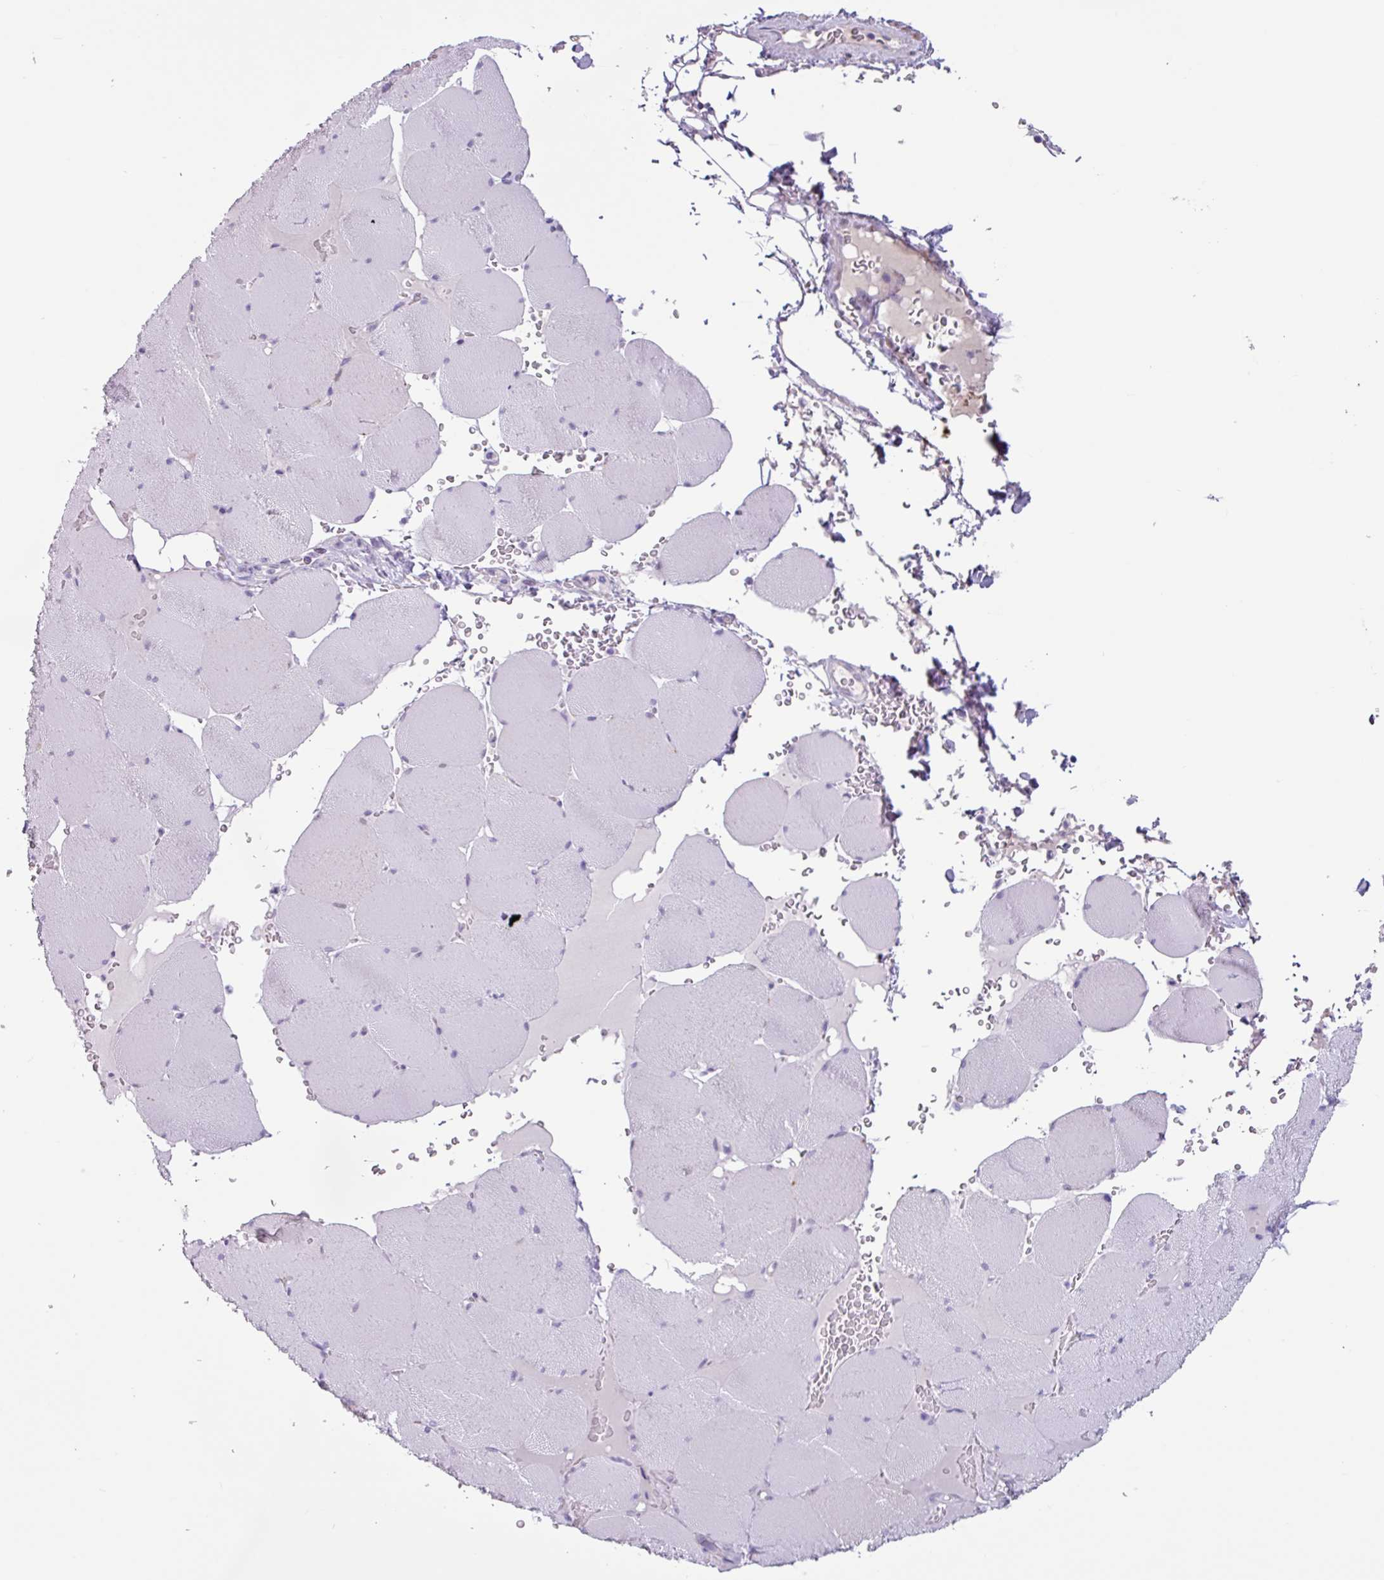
{"staining": {"intensity": "negative", "quantity": "none", "location": "none"}, "tissue": "skeletal muscle", "cell_type": "Myocytes", "image_type": "normal", "snomed": [{"axis": "morphology", "description": "Normal tissue, NOS"}, {"axis": "topography", "description": "Skeletal muscle"}, {"axis": "topography", "description": "Head-Neck"}], "caption": "Myocytes are negative for brown protein staining in normal skeletal muscle.", "gene": "OTX1", "patient": {"sex": "male", "age": 66}}